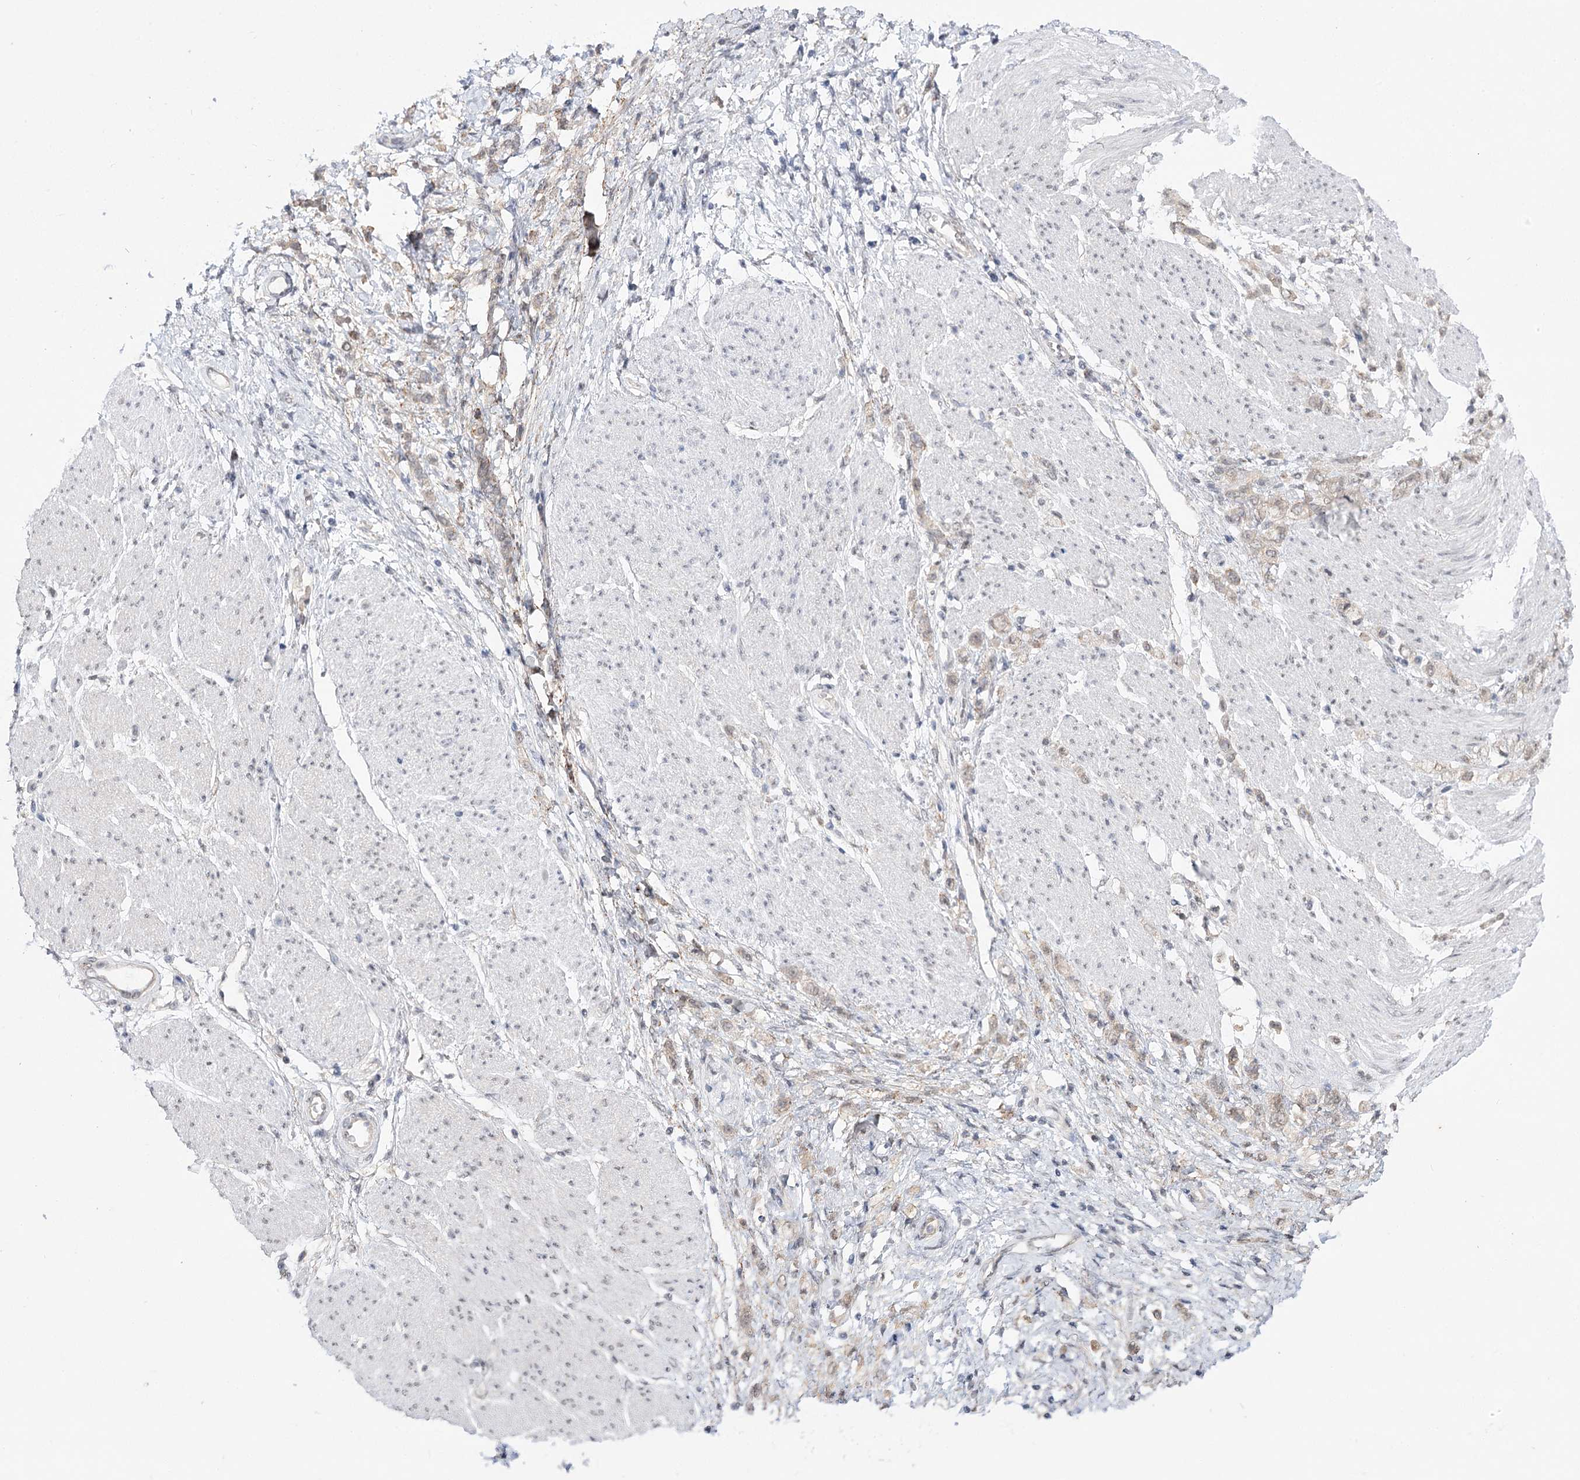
{"staining": {"intensity": "weak", "quantity": ">75%", "location": "cytoplasmic/membranous"}, "tissue": "stomach cancer", "cell_type": "Tumor cells", "image_type": "cancer", "snomed": [{"axis": "morphology", "description": "Adenocarcinoma, NOS"}, {"axis": "topography", "description": "Stomach"}], "caption": "The photomicrograph reveals a brown stain indicating the presence of a protein in the cytoplasmic/membranous of tumor cells in stomach adenocarcinoma.", "gene": "ATP10B", "patient": {"sex": "female", "age": 60}}